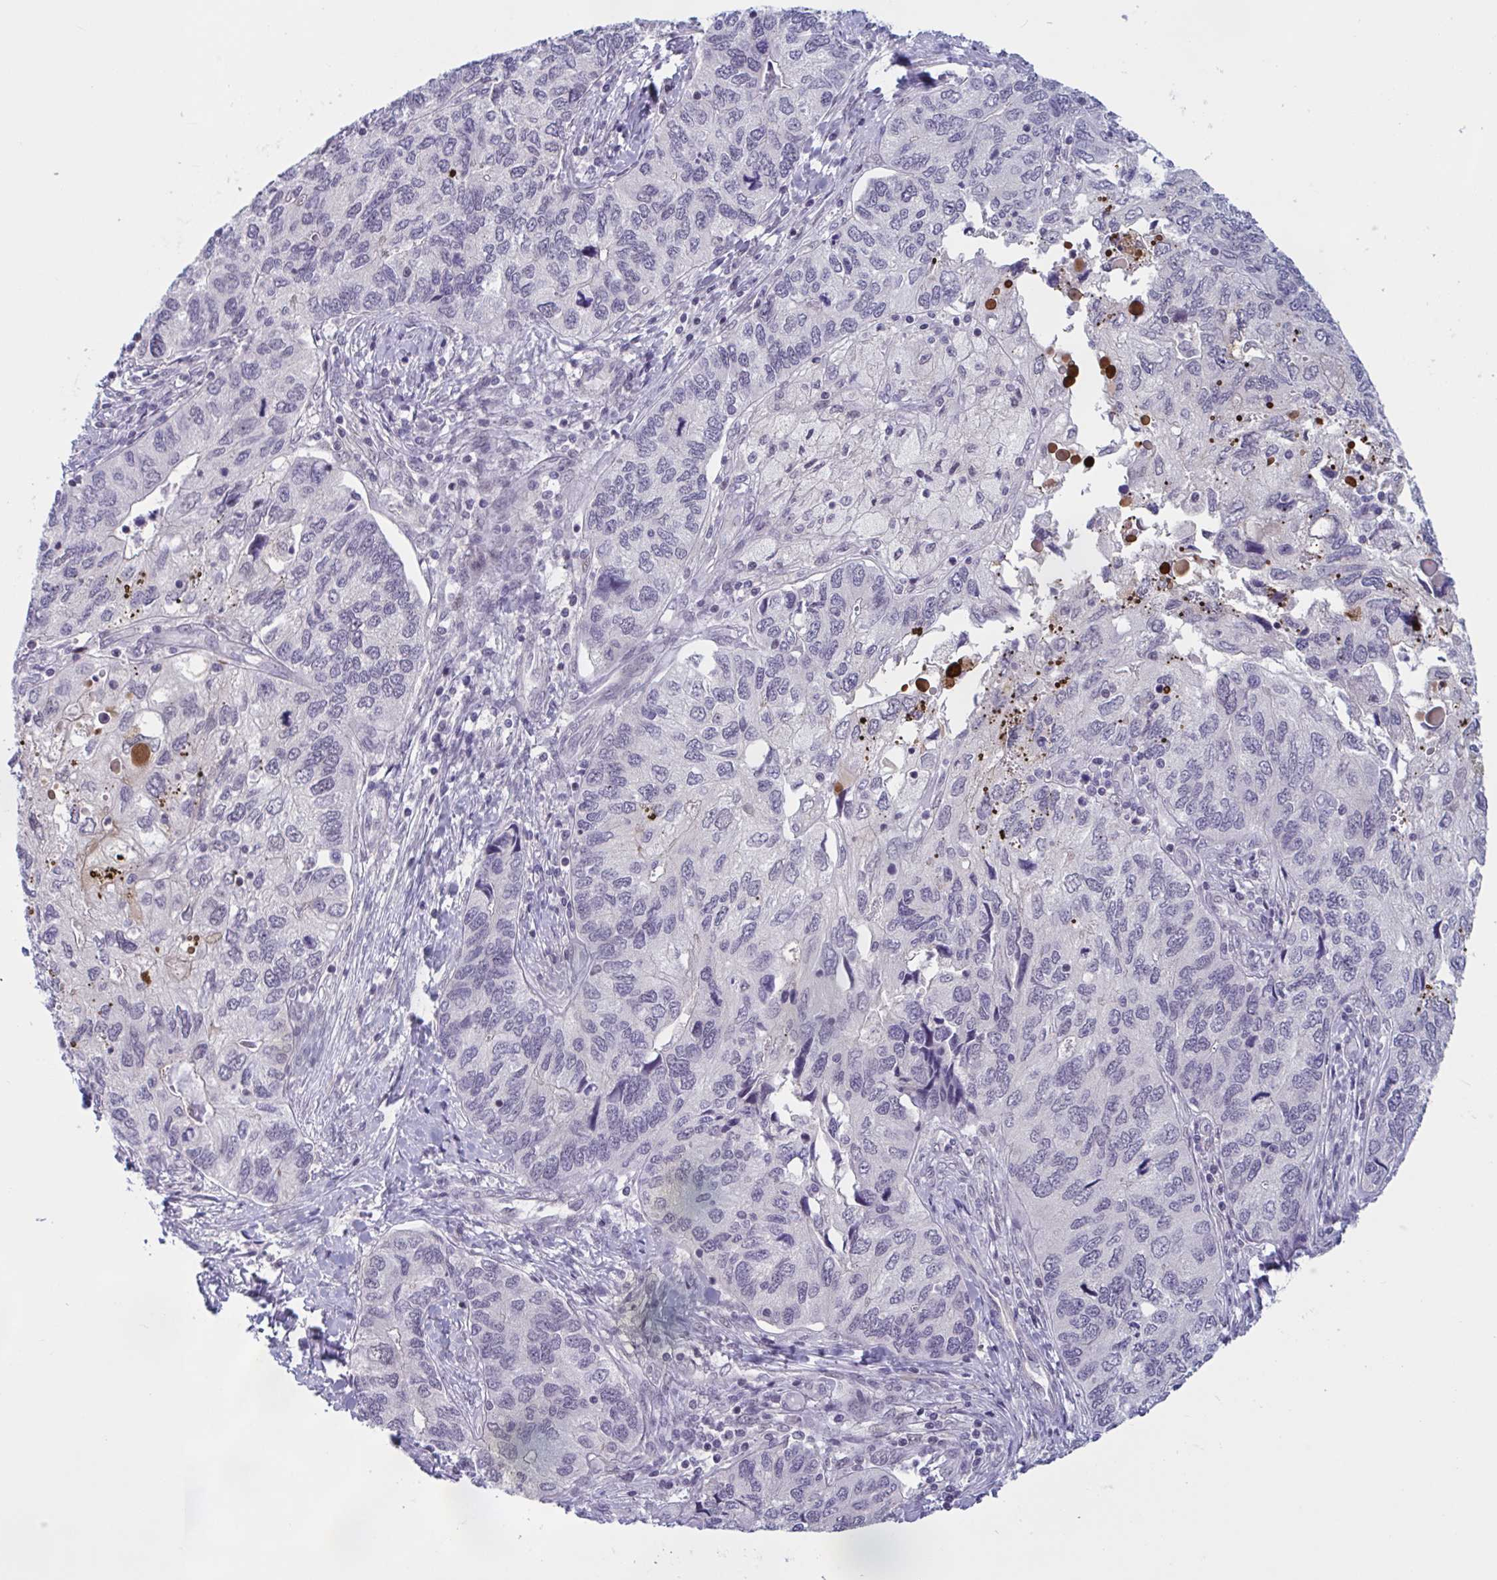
{"staining": {"intensity": "negative", "quantity": "none", "location": "none"}, "tissue": "endometrial cancer", "cell_type": "Tumor cells", "image_type": "cancer", "snomed": [{"axis": "morphology", "description": "Carcinoma, NOS"}, {"axis": "topography", "description": "Uterus"}], "caption": "Tumor cells show no significant protein expression in endometrial carcinoma.", "gene": "TTC7B", "patient": {"sex": "female", "age": 76}}